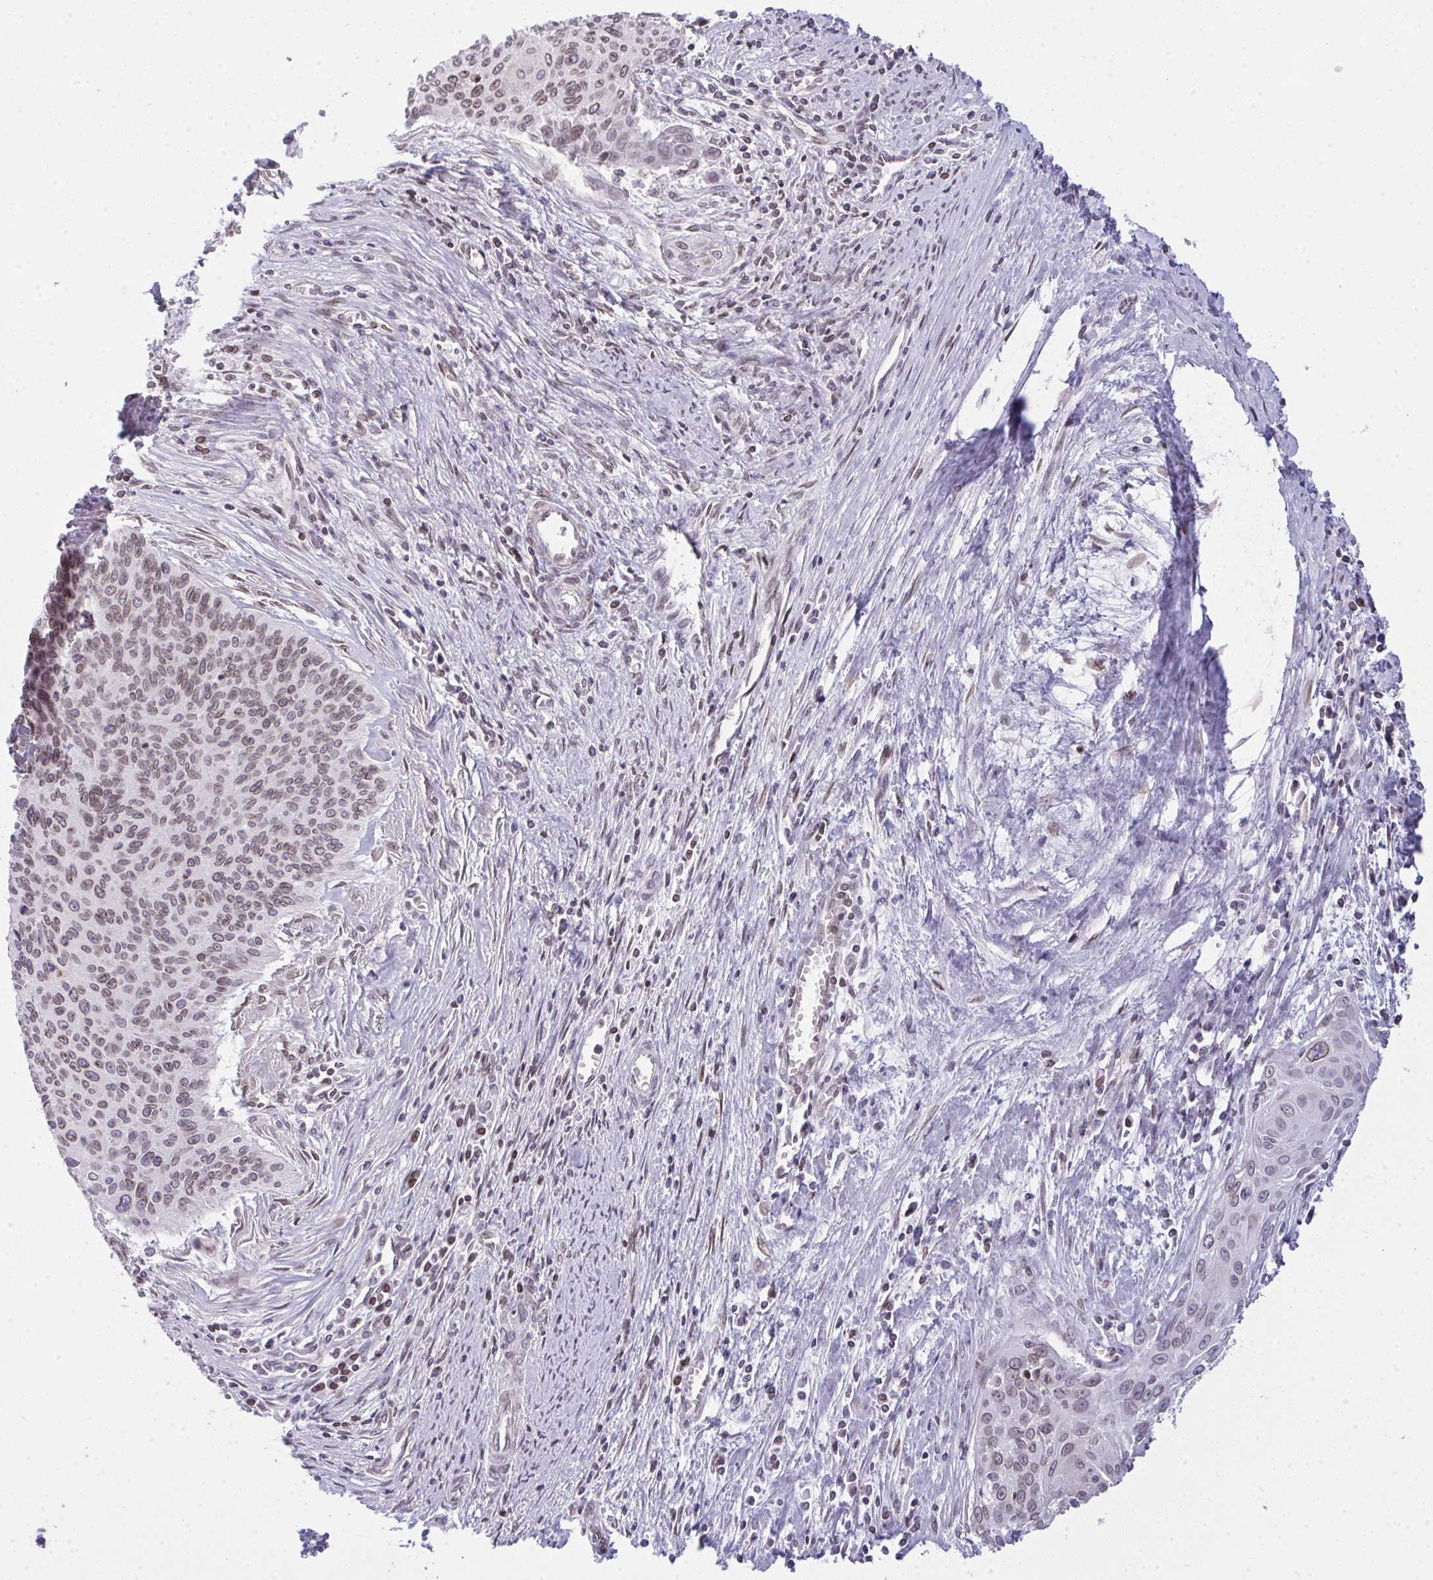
{"staining": {"intensity": "weak", "quantity": ">75%", "location": "cytoplasmic/membranous,nuclear"}, "tissue": "cervical cancer", "cell_type": "Tumor cells", "image_type": "cancer", "snomed": [{"axis": "morphology", "description": "Squamous cell carcinoma, NOS"}, {"axis": "topography", "description": "Cervix"}], "caption": "Immunohistochemical staining of human cervical cancer demonstrates low levels of weak cytoplasmic/membranous and nuclear positivity in about >75% of tumor cells.", "gene": "LMNB2", "patient": {"sex": "female", "age": 55}}